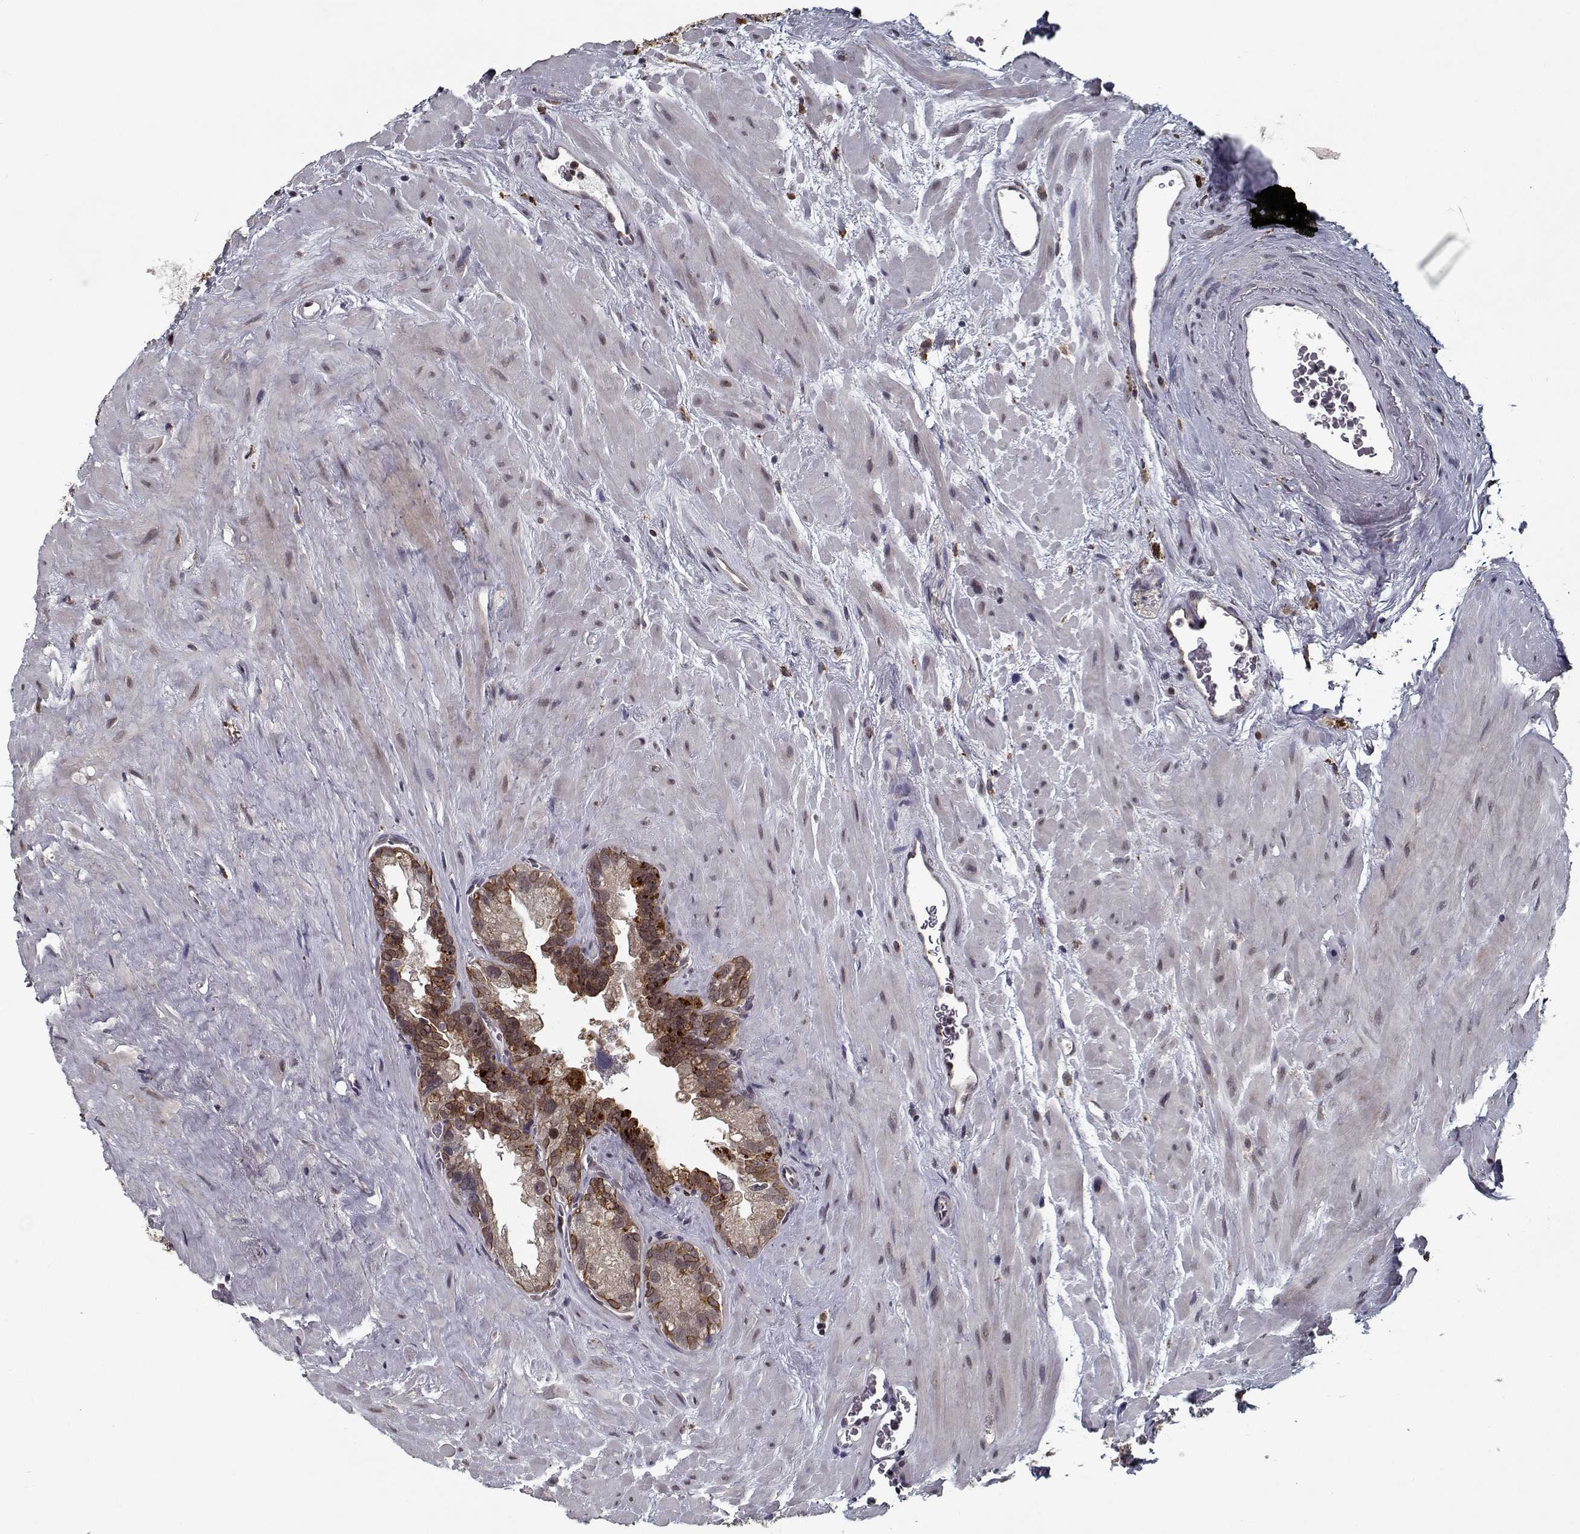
{"staining": {"intensity": "moderate", "quantity": "25%-75%", "location": "cytoplasmic/membranous"}, "tissue": "seminal vesicle", "cell_type": "Glandular cells", "image_type": "normal", "snomed": [{"axis": "morphology", "description": "Normal tissue, NOS"}, {"axis": "topography", "description": "Seminal veicle"}], "caption": "Immunohistochemistry photomicrograph of benign seminal vesicle: human seminal vesicle stained using immunohistochemistry (IHC) reveals medium levels of moderate protein expression localized specifically in the cytoplasmic/membranous of glandular cells, appearing as a cytoplasmic/membranous brown color.", "gene": "NLK", "patient": {"sex": "male", "age": 71}}